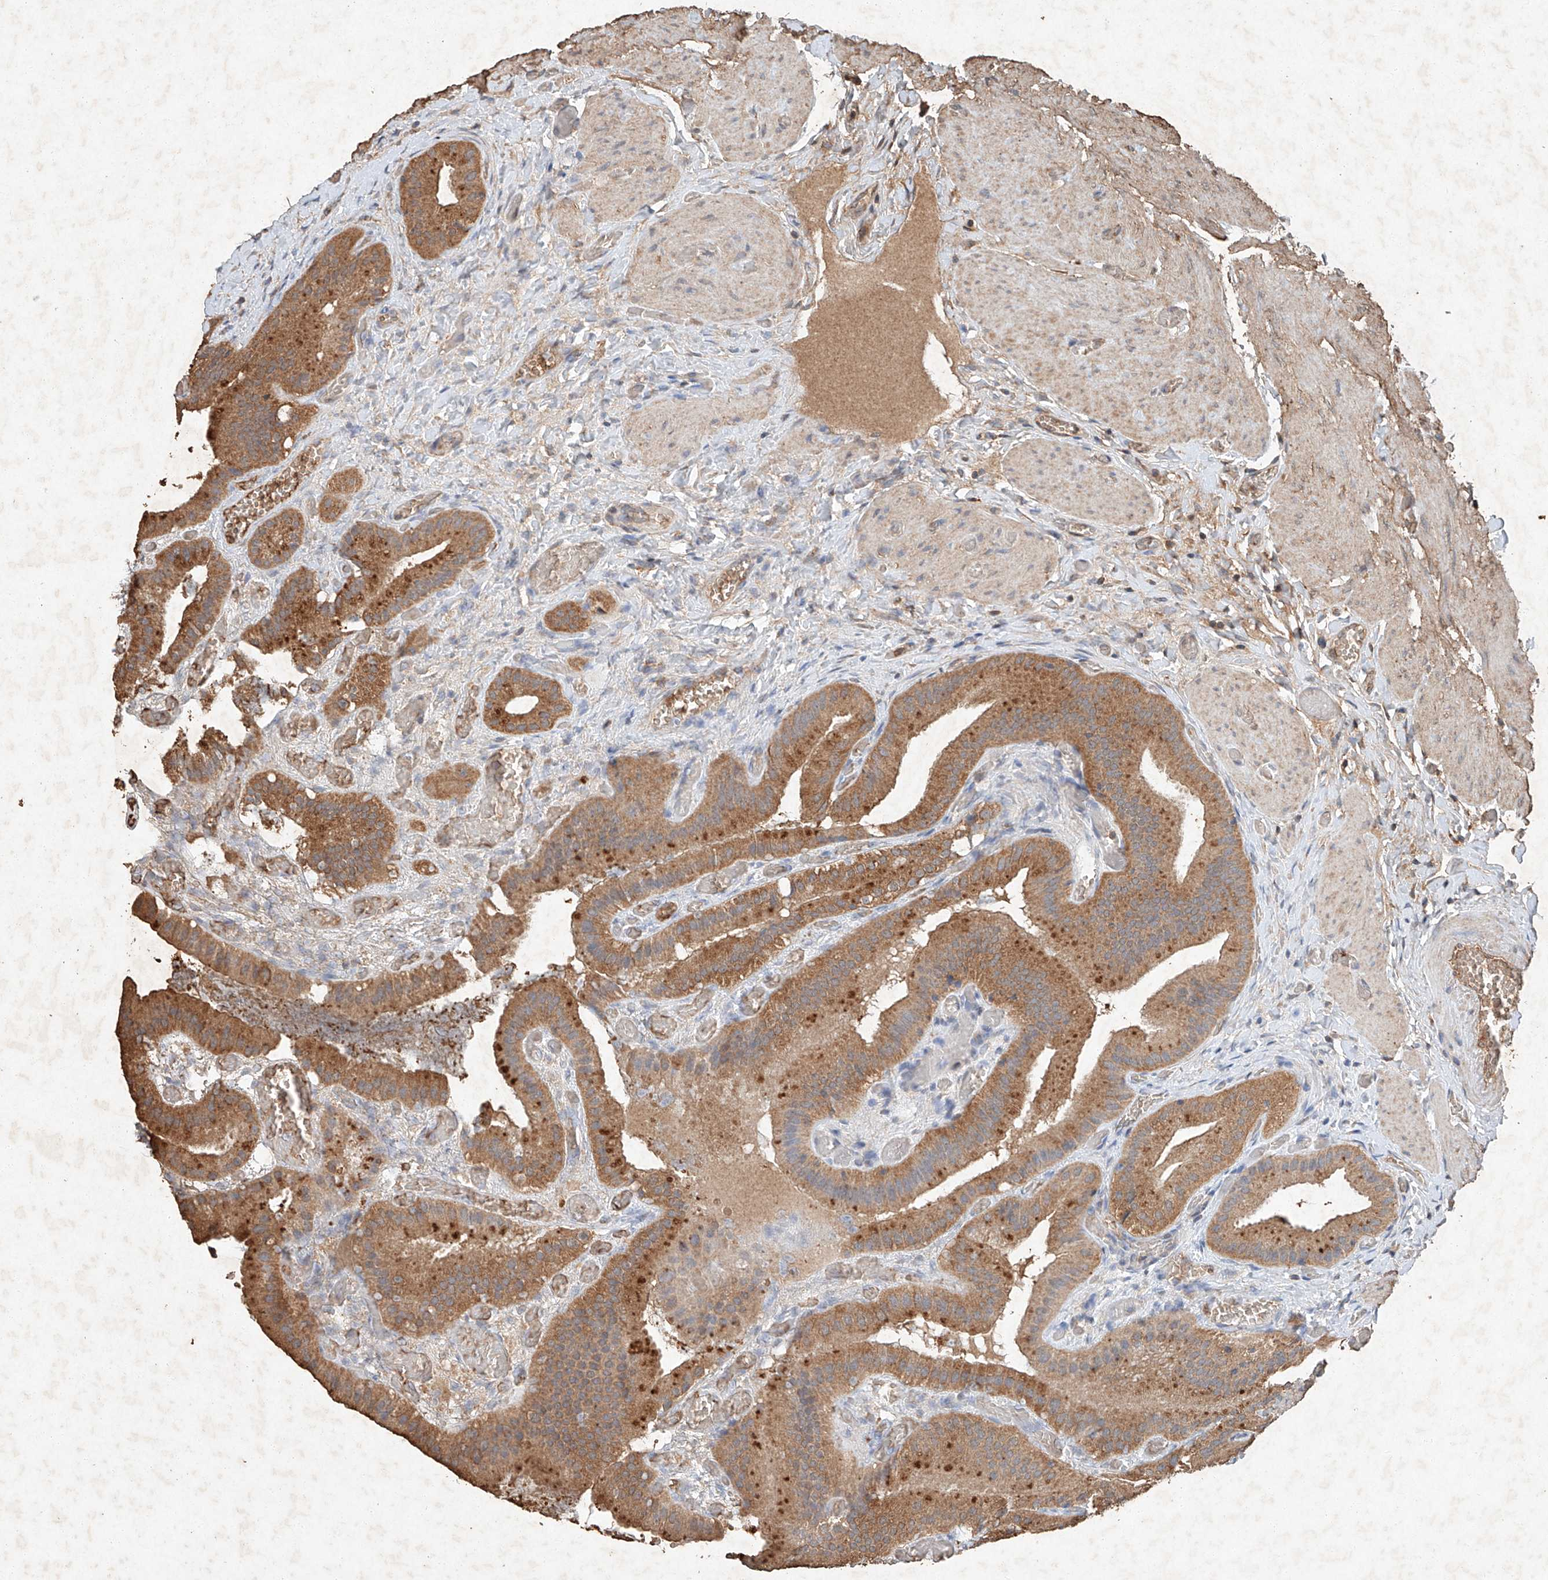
{"staining": {"intensity": "moderate", "quantity": ">75%", "location": "cytoplasmic/membranous"}, "tissue": "gallbladder", "cell_type": "Glandular cells", "image_type": "normal", "snomed": [{"axis": "morphology", "description": "Normal tissue, NOS"}, {"axis": "topography", "description": "Gallbladder"}], "caption": "Glandular cells demonstrate moderate cytoplasmic/membranous staining in approximately >75% of cells in unremarkable gallbladder.", "gene": "STK3", "patient": {"sex": "female", "age": 64}}